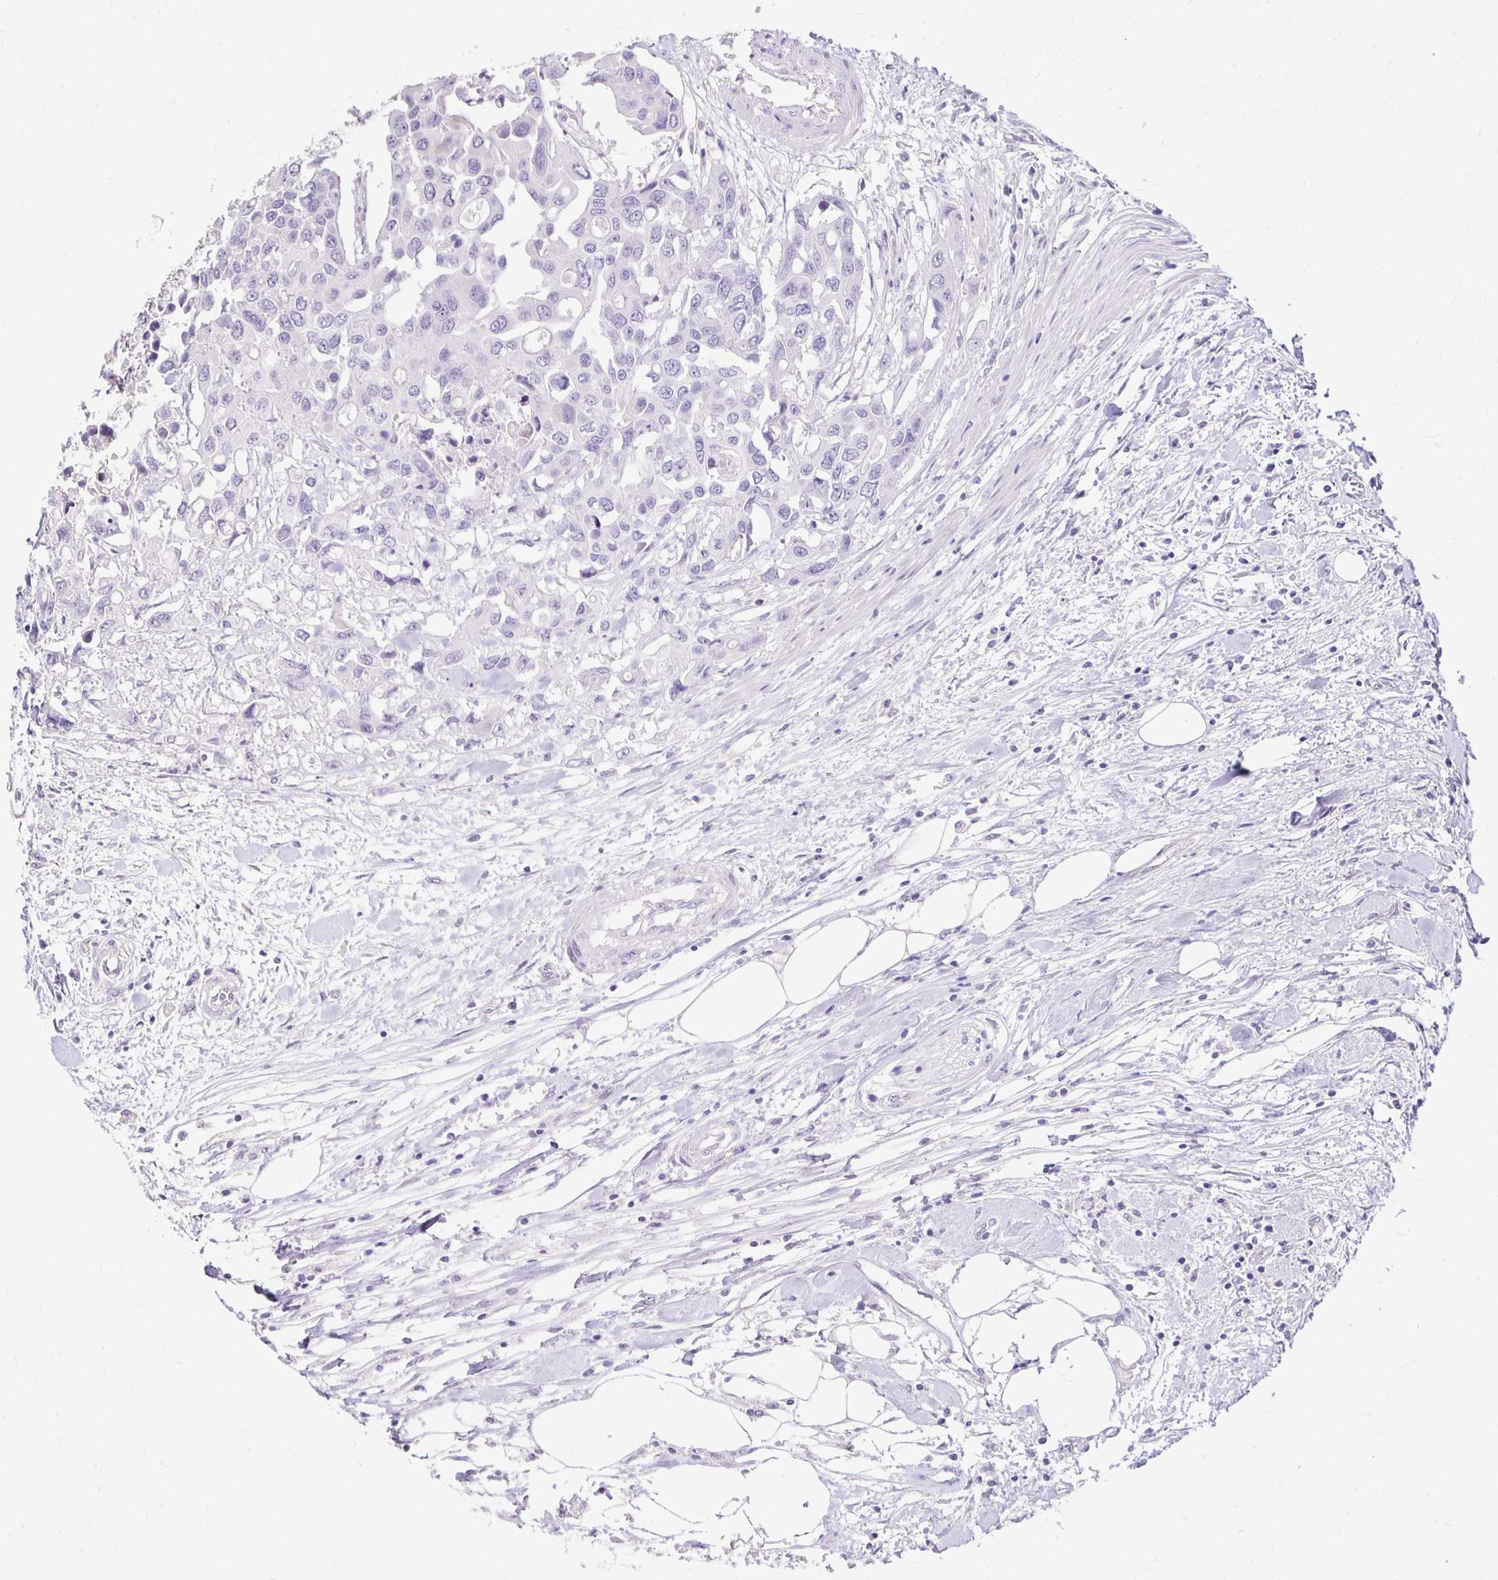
{"staining": {"intensity": "negative", "quantity": "none", "location": "none"}, "tissue": "colorectal cancer", "cell_type": "Tumor cells", "image_type": "cancer", "snomed": [{"axis": "morphology", "description": "Adenocarcinoma, NOS"}, {"axis": "topography", "description": "Colon"}], "caption": "High power microscopy histopathology image of an IHC photomicrograph of colorectal cancer, revealing no significant expression in tumor cells.", "gene": "GAS2", "patient": {"sex": "male", "age": 77}}